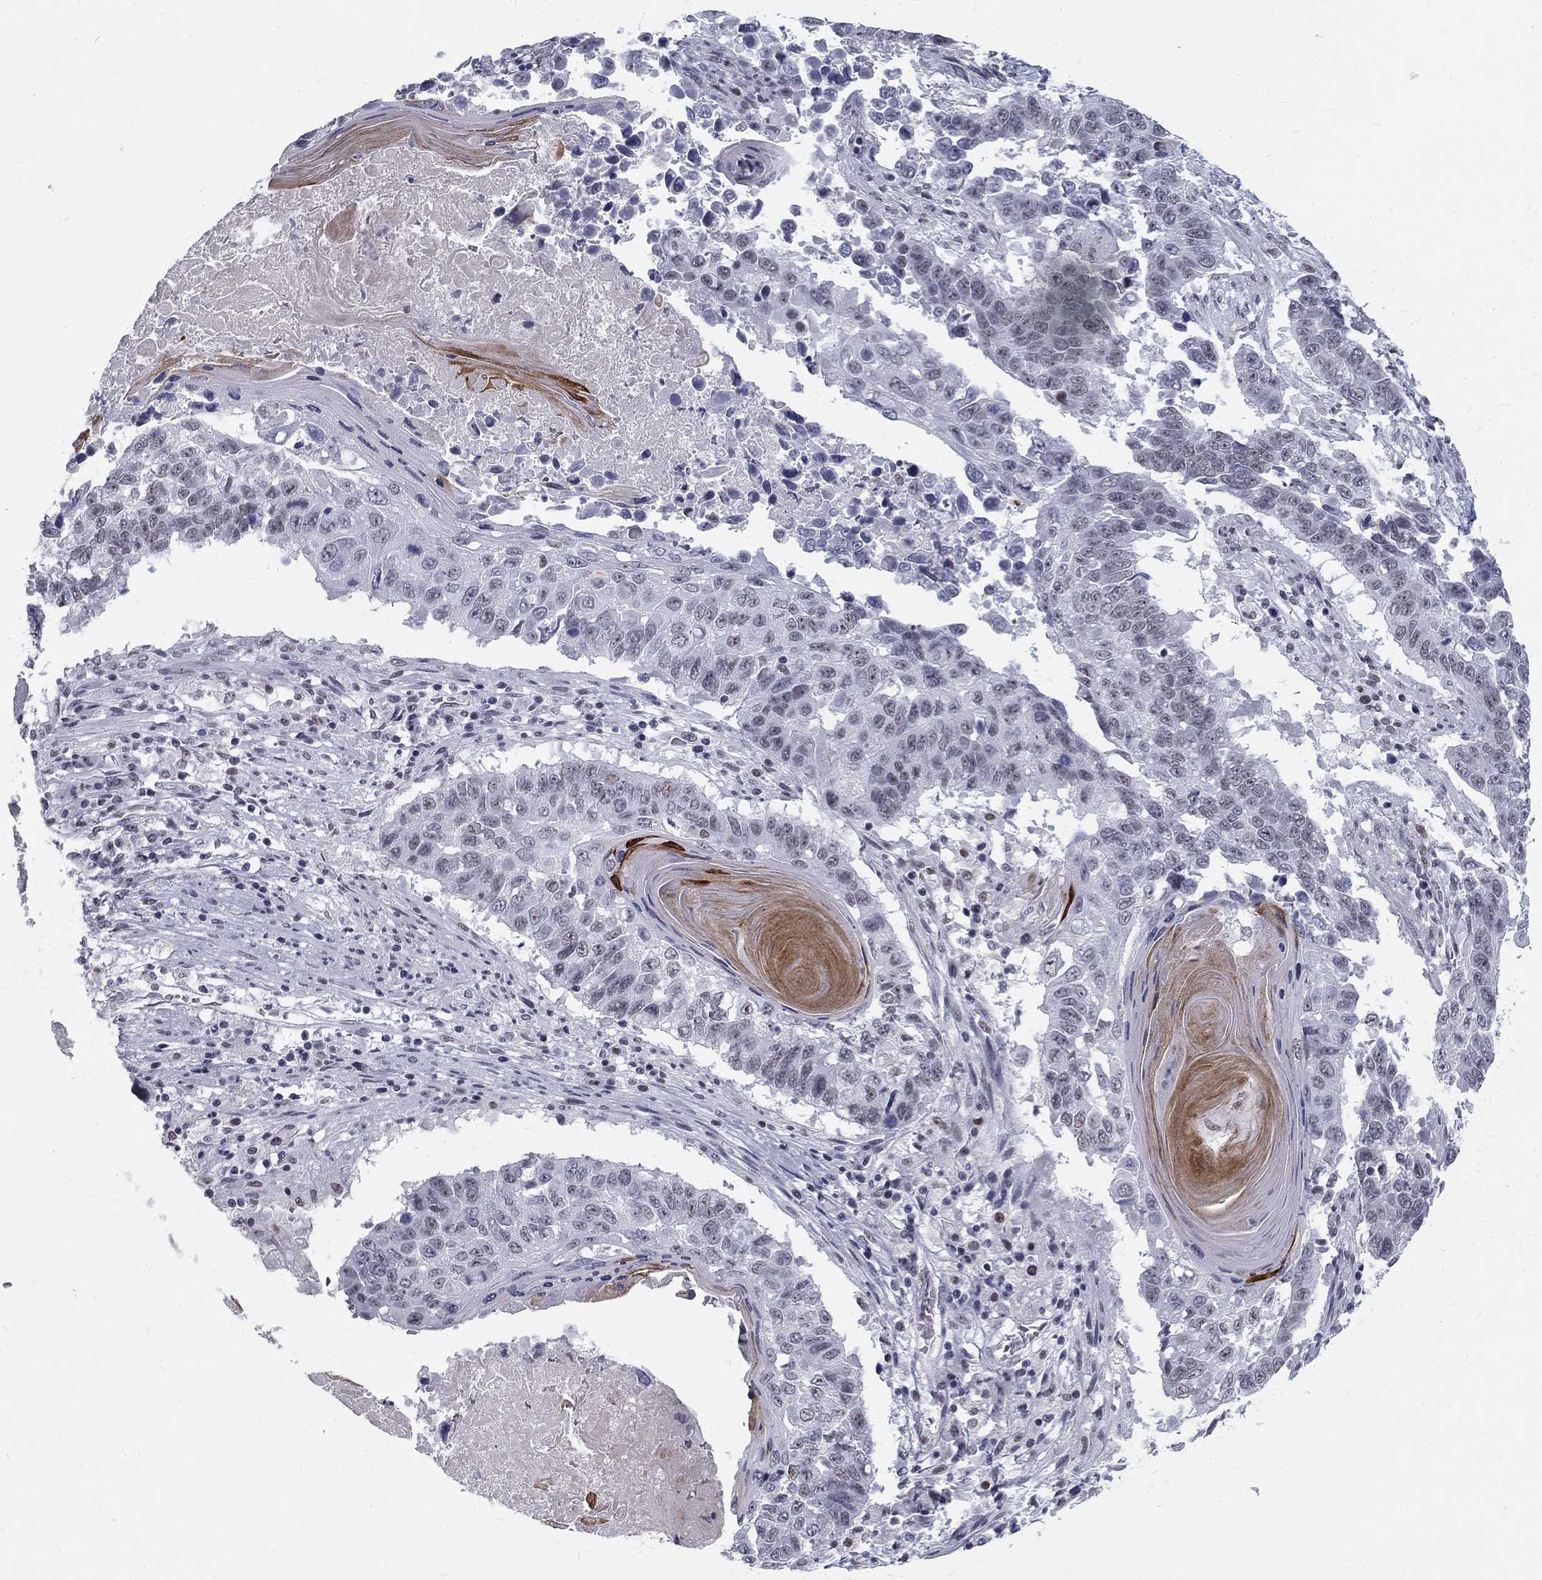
{"staining": {"intensity": "negative", "quantity": "none", "location": "none"}, "tissue": "lung cancer", "cell_type": "Tumor cells", "image_type": "cancer", "snomed": [{"axis": "morphology", "description": "Squamous cell carcinoma, NOS"}, {"axis": "topography", "description": "Lung"}], "caption": "Tumor cells are negative for brown protein staining in lung cancer (squamous cell carcinoma).", "gene": "SNORC", "patient": {"sex": "male", "age": 73}}